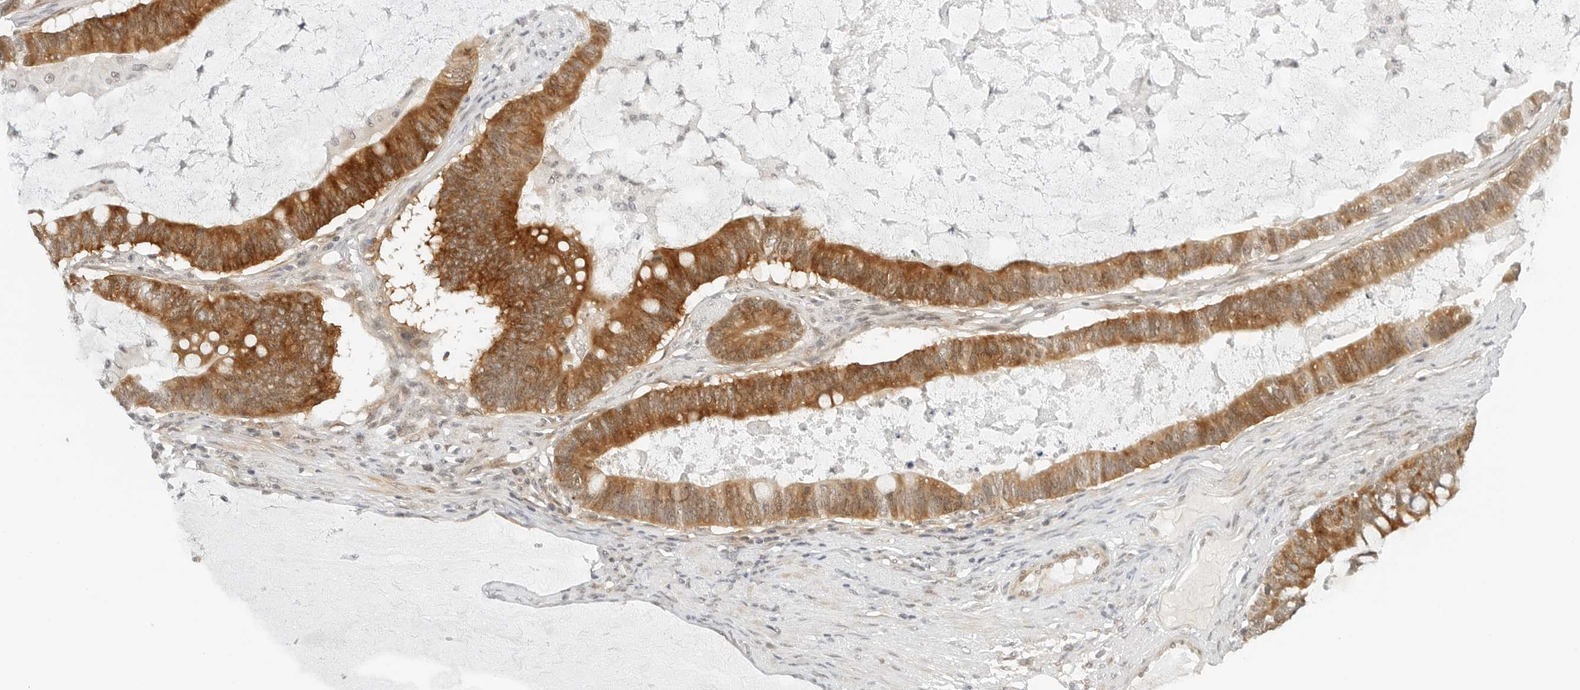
{"staining": {"intensity": "moderate", "quantity": ">75%", "location": "cytoplasmic/membranous"}, "tissue": "ovarian cancer", "cell_type": "Tumor cells", "image_type": "cancer", "snomed": [{"axis": "morphology", "description": "Cystadenocarcinoma, mucinous, NOS"}, {"axis": "topography", "description": "Ovary"}], "caption": "Protein staining displays moderate cytoplasmic/membranous staining in approximately >75% of tumor cells in ovarian mucinous cystadenocarcinoma. Using DAB (brown) and hematoxylin (blue) stains, captured at high magnification using brightfield microscopy.", "gene": "NEO1", "patient": {"sex": "female", "age": 61}}